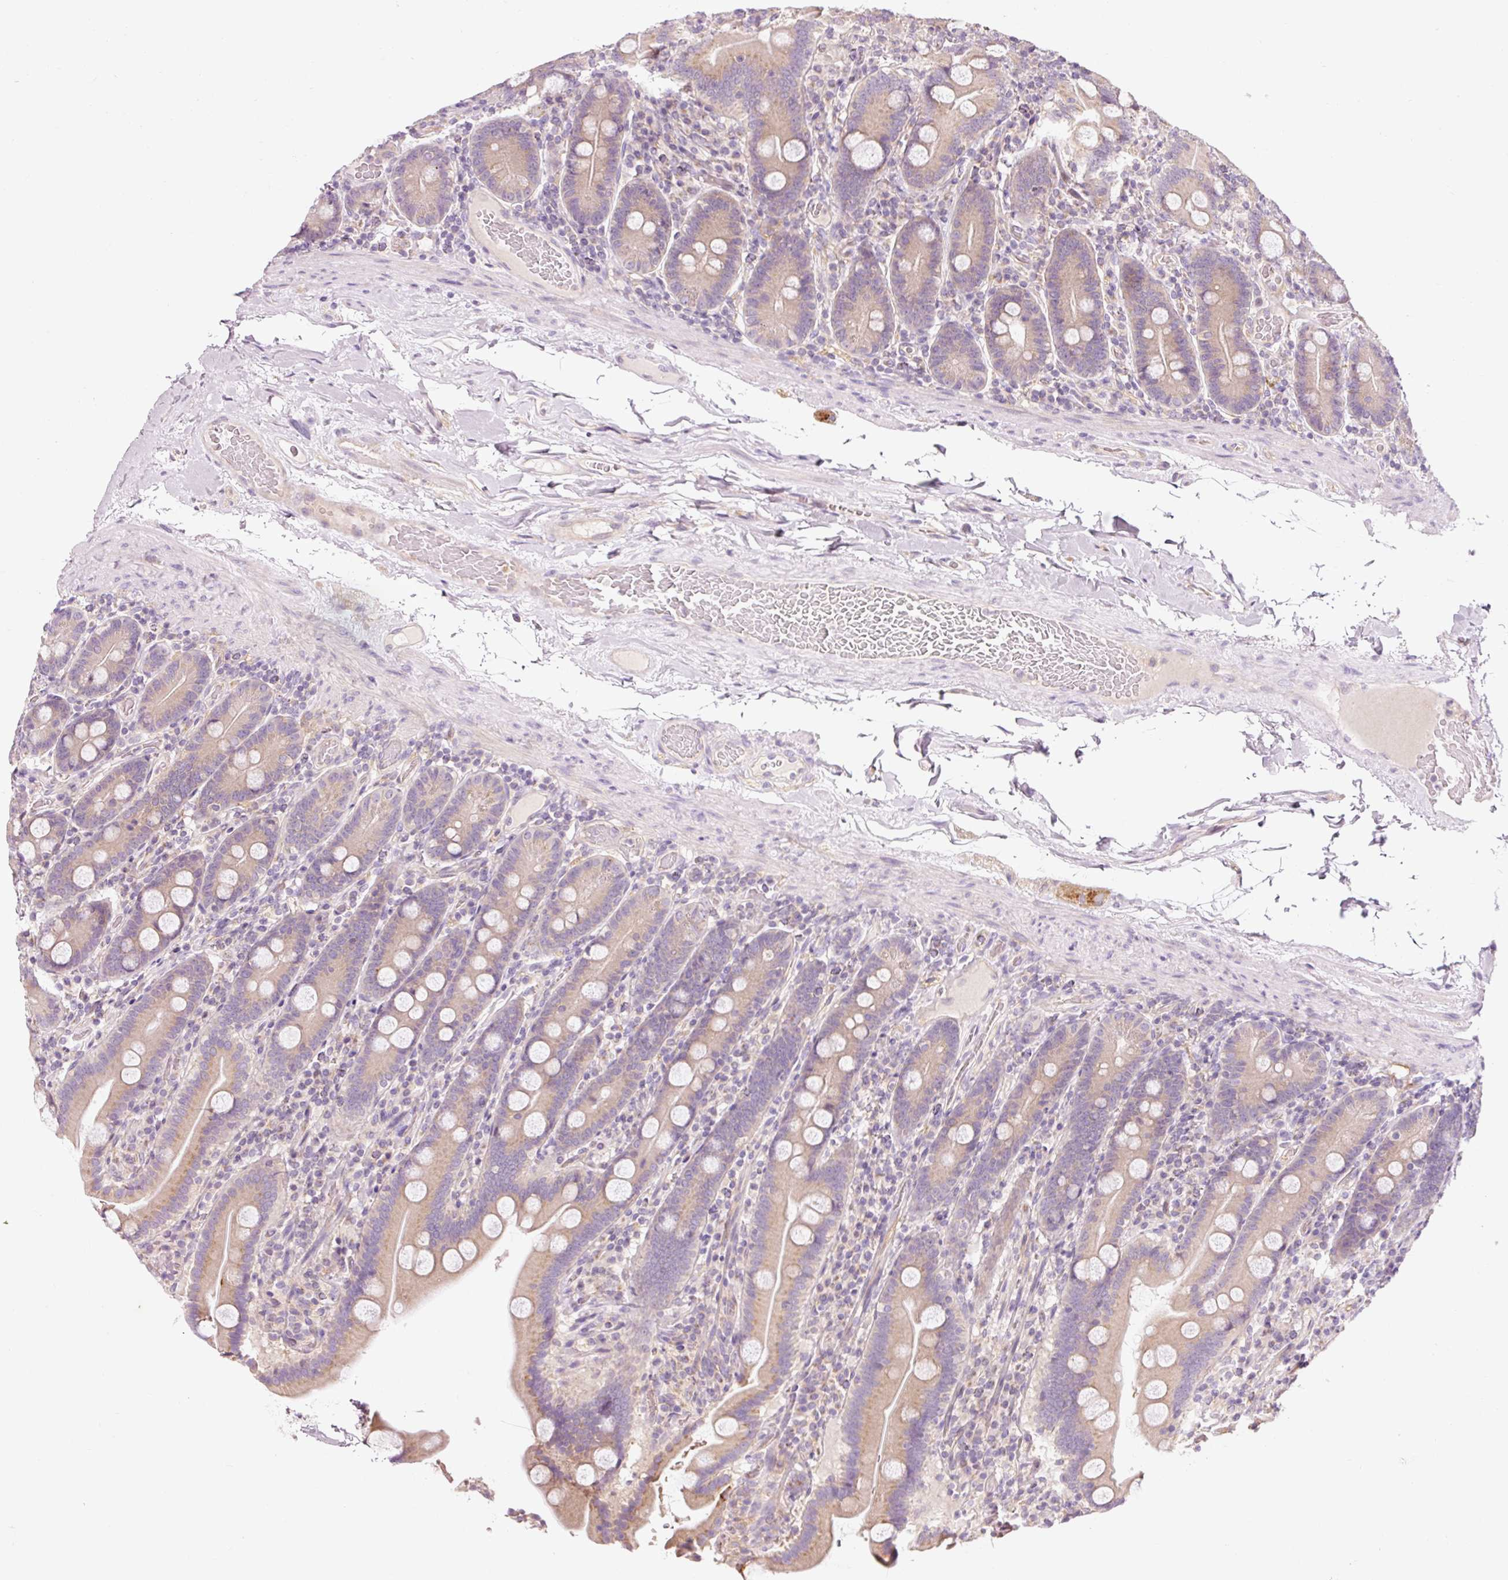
{"staining": {"intensity": "strong", "quantity": "<25%", "location": "cytoplasmic/membranous"}, "tissue": "duodenum", "cell_type": "Glandular cells", "image_type": "normal", "snomed": [{"axis": "morphology", "description": "Normal tissue, NOS"}, {"axis": "topography", "description": "Duodenum"}], "caption": "Immunohistochemistry (IHC) micrograph of normal human duodenum stained for a protein (brown), which shows medium levels of strong cytoplasmic/membranous positivity in approximately <25% of glandular cells.", "gene": "NAPA", "patient": {"sex": "male", "age": 55}}